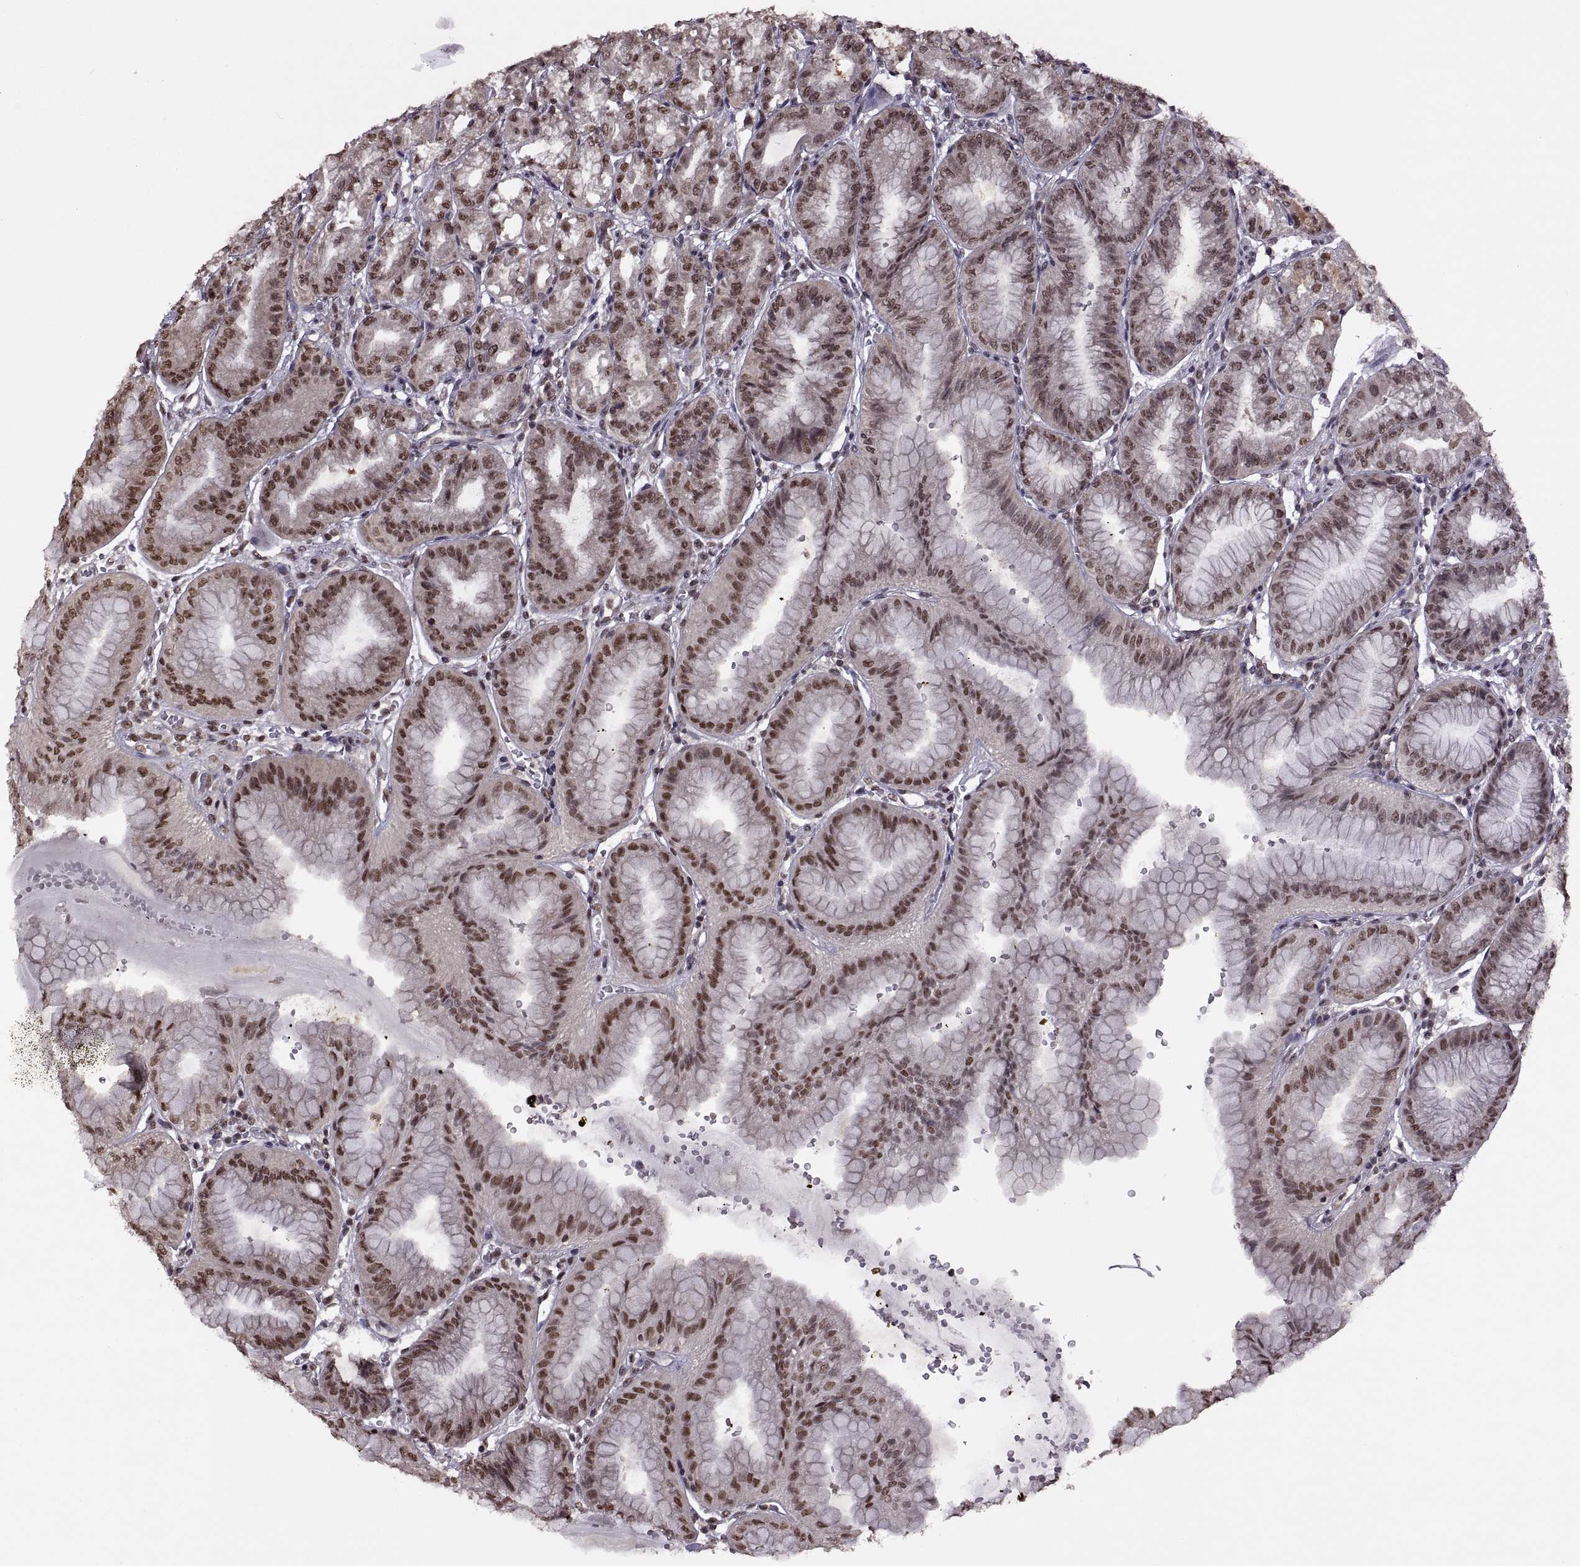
{"staining": {"intensity": "moderate", "quantity": ">75%", "location": "nuclear"}, "tissue": "stomach", "cell_type": "Glandular cells", "image_type": "normal", "snomed": [{"axis": "morphology", "description": "Normal tissue, NOS"}, {"axis": "topography", "description": "Stomach, lower"}], "caption": "This image shows immunohistochemistry staining of benign human stomach, with medium moderate nuclear positivity in approximately >75% of glandular cells.", "gene": "INTS3", "patient": {"sex": "male", "age": 71}}